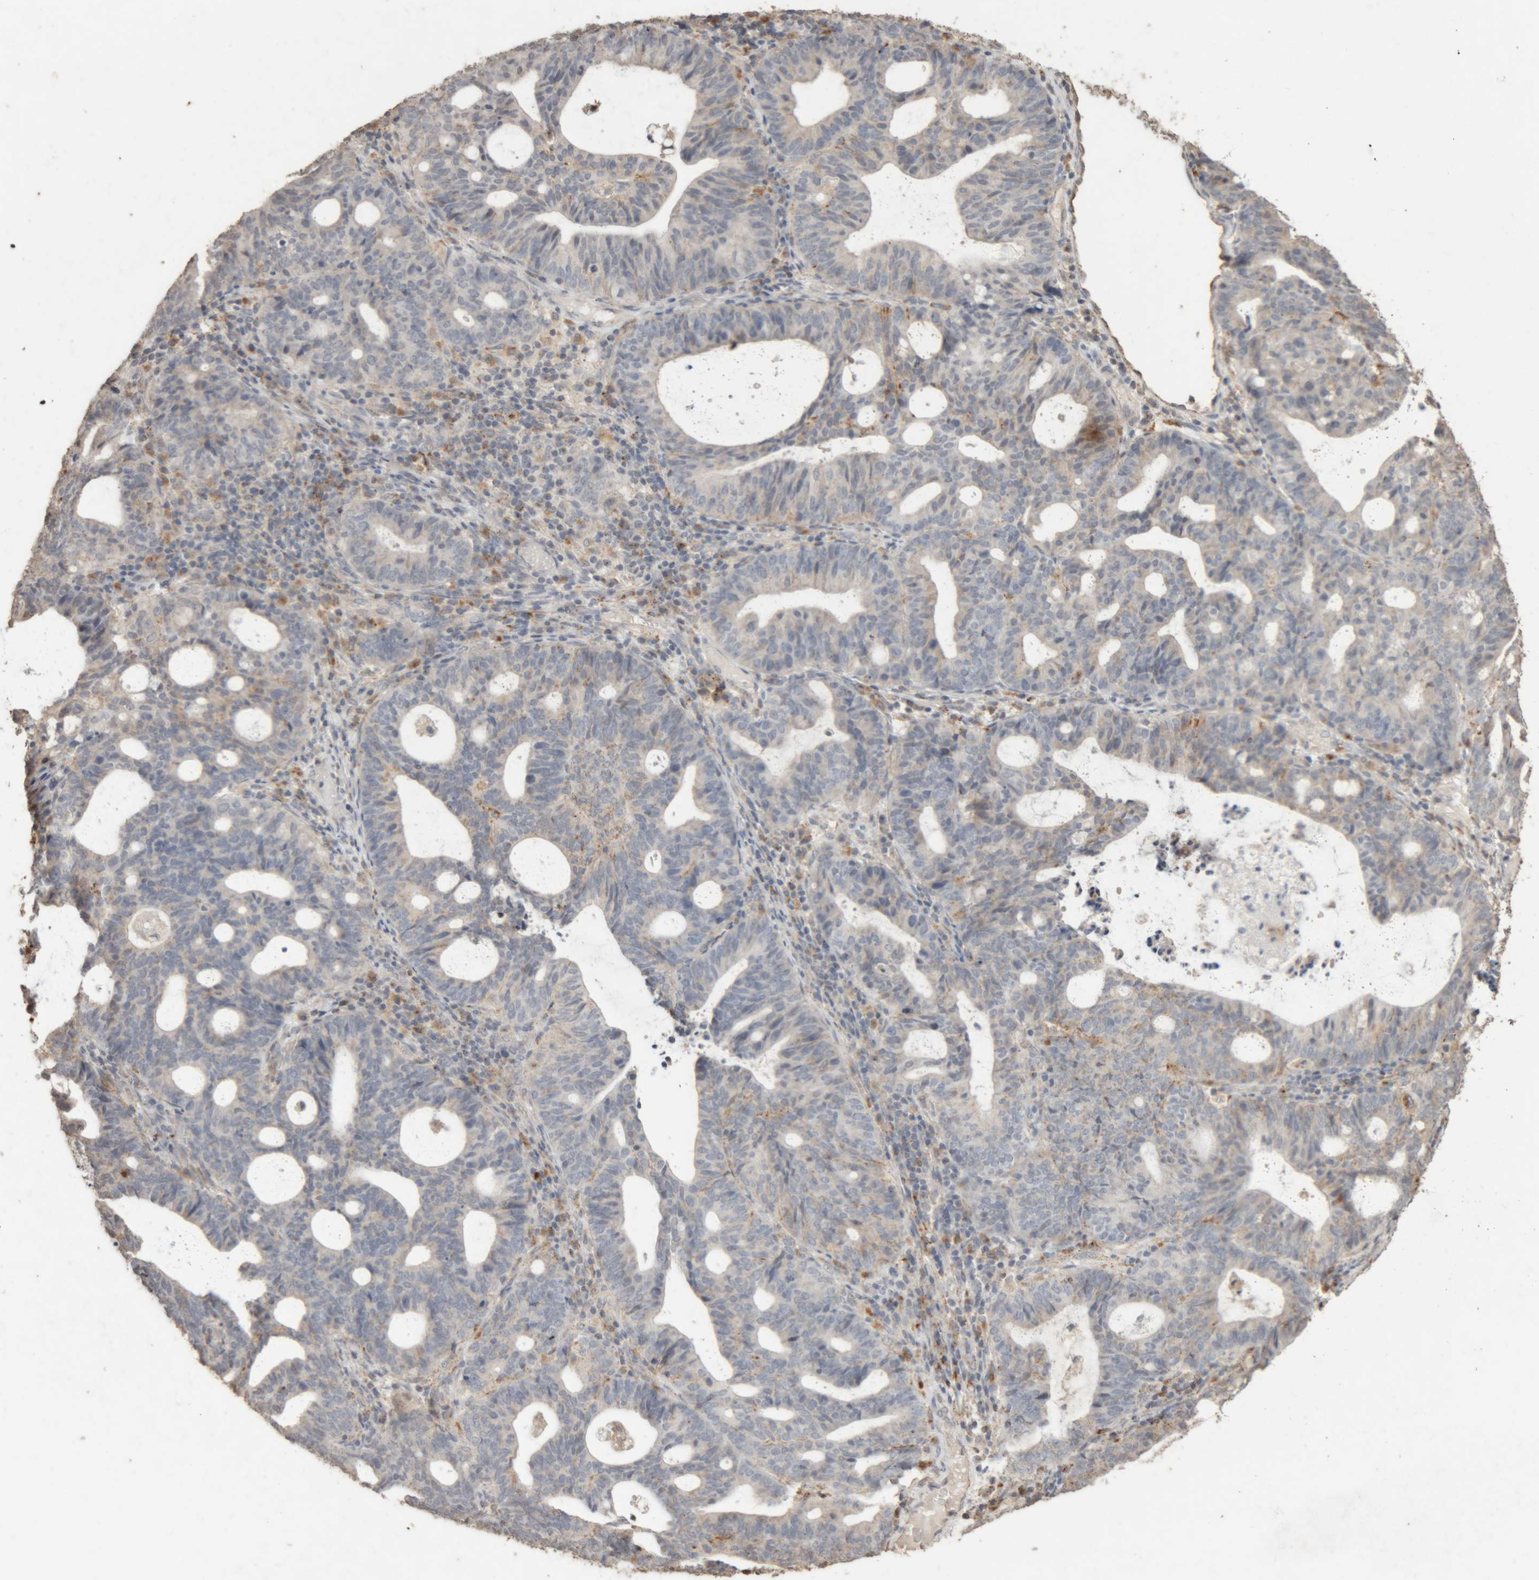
{"staining": {"intensity": "moderate", "quantity": "<25%", "location": "cytoplasmic/membranous"}, "tissue": "endometrial cancer", "cell_type": "Tumor cells", "image_type": "cancer", "snomed": [{"axis": "morphology", "description": "Adenocarcinoma, NOS"}, {"axis": "topography", "description": "Uterus"}], "caption": "An image showing moderate cytoplasmic/membranous expression in approximately <25% of tumor cells in endometrial cancer, as visualized by brown immunohistochemical staining.", "gene": "ARSA", "patient": {"sex": "female", "age": 83}}